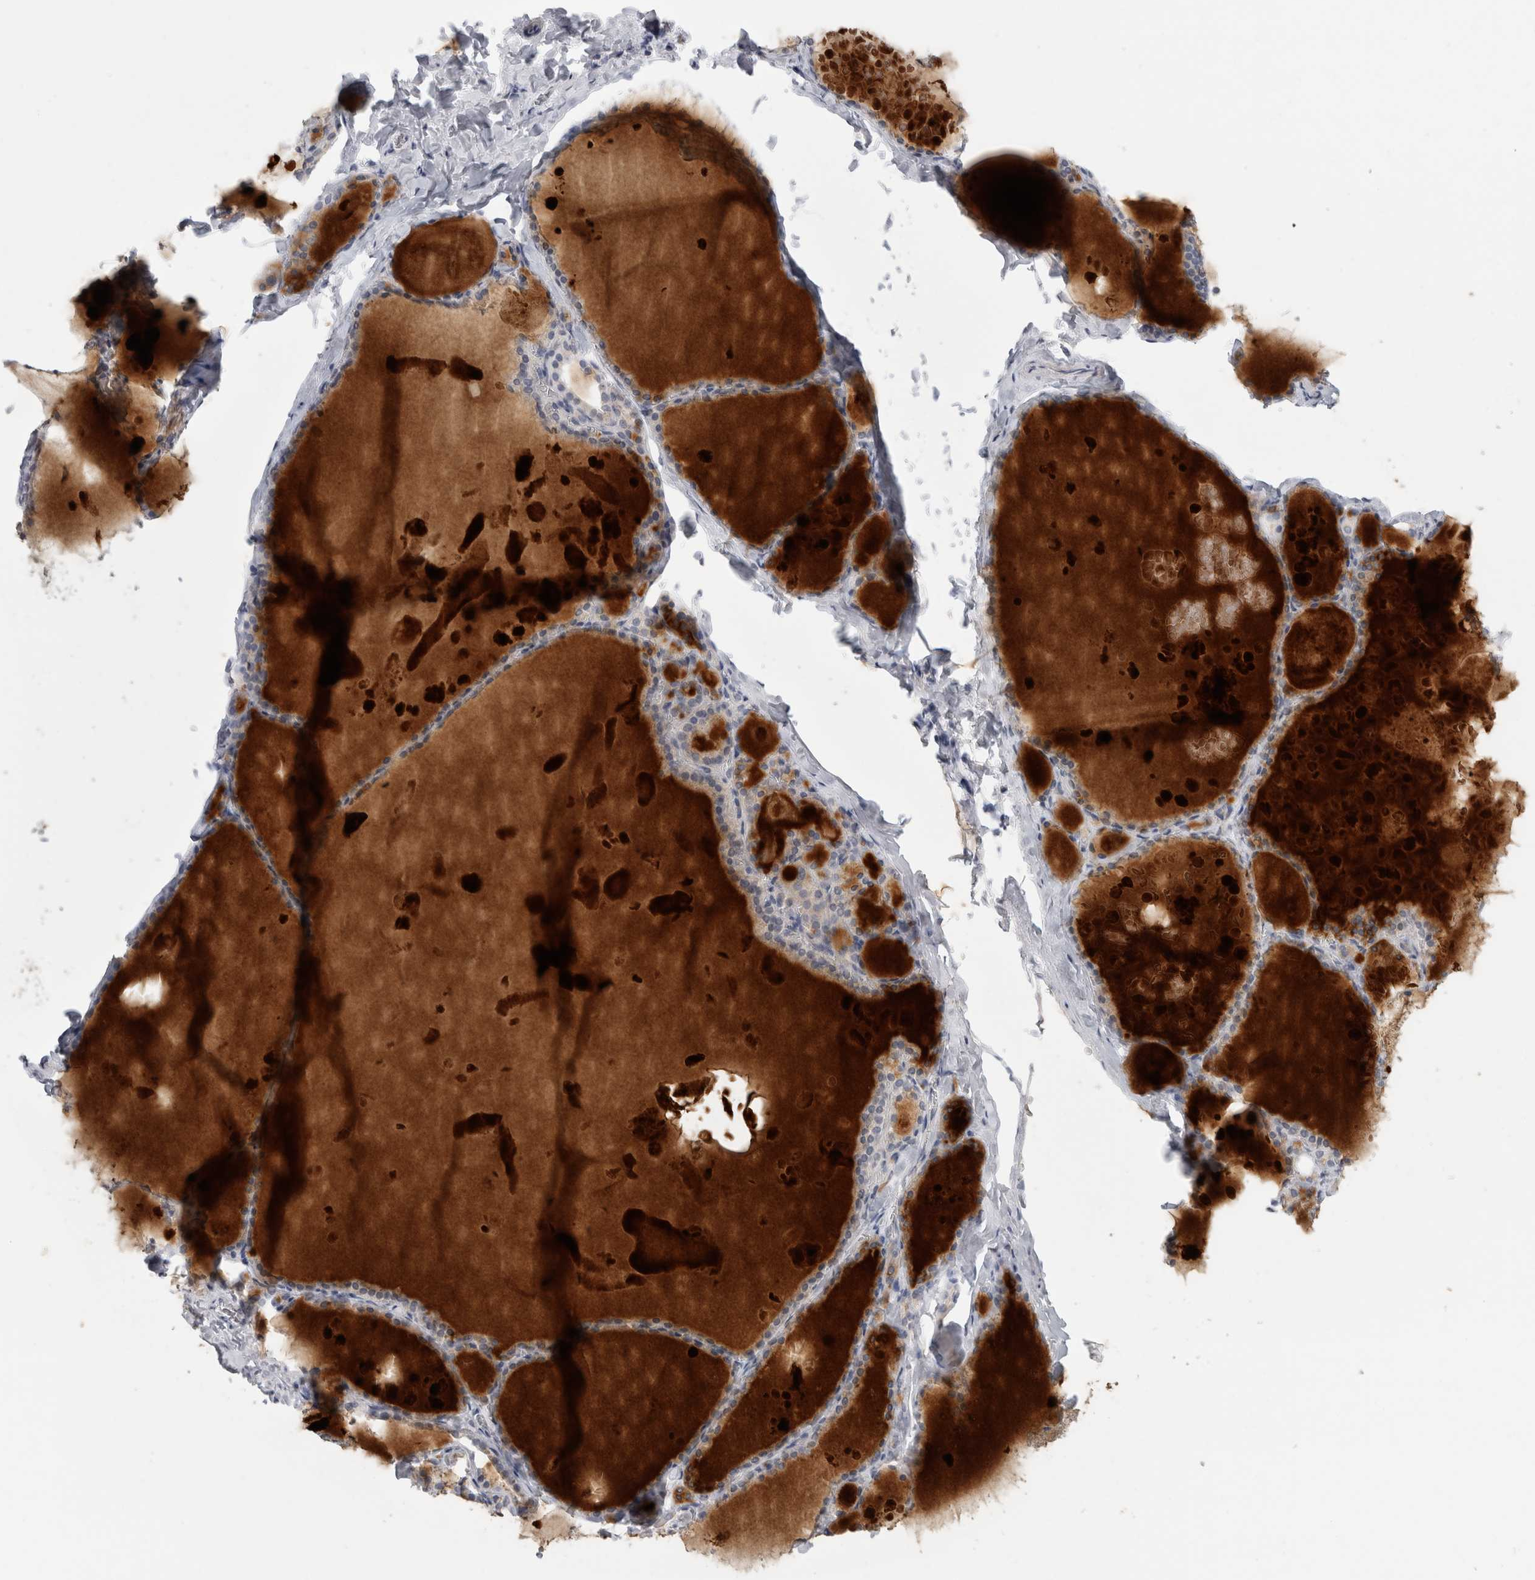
{"staining": {"intensity": "negative", "quantity": "none", "location": "none"}, "tissue": "thyroid gland", "cell_type": "Glandular cells", "image_type": "normal", "snomed": [{"axis": "morphology", "description": "Normal tissue, NOS"}, {"axis": "topography", "description": "Thyroid gland"}], "caption": "Immunohistochemistry (IHC) image of benign human thyroid gland stained for a protein (brown), which shows no expression in glandular cells.", "gene": "MGAT1", "patient": {"sex": "male", "age": 56}}